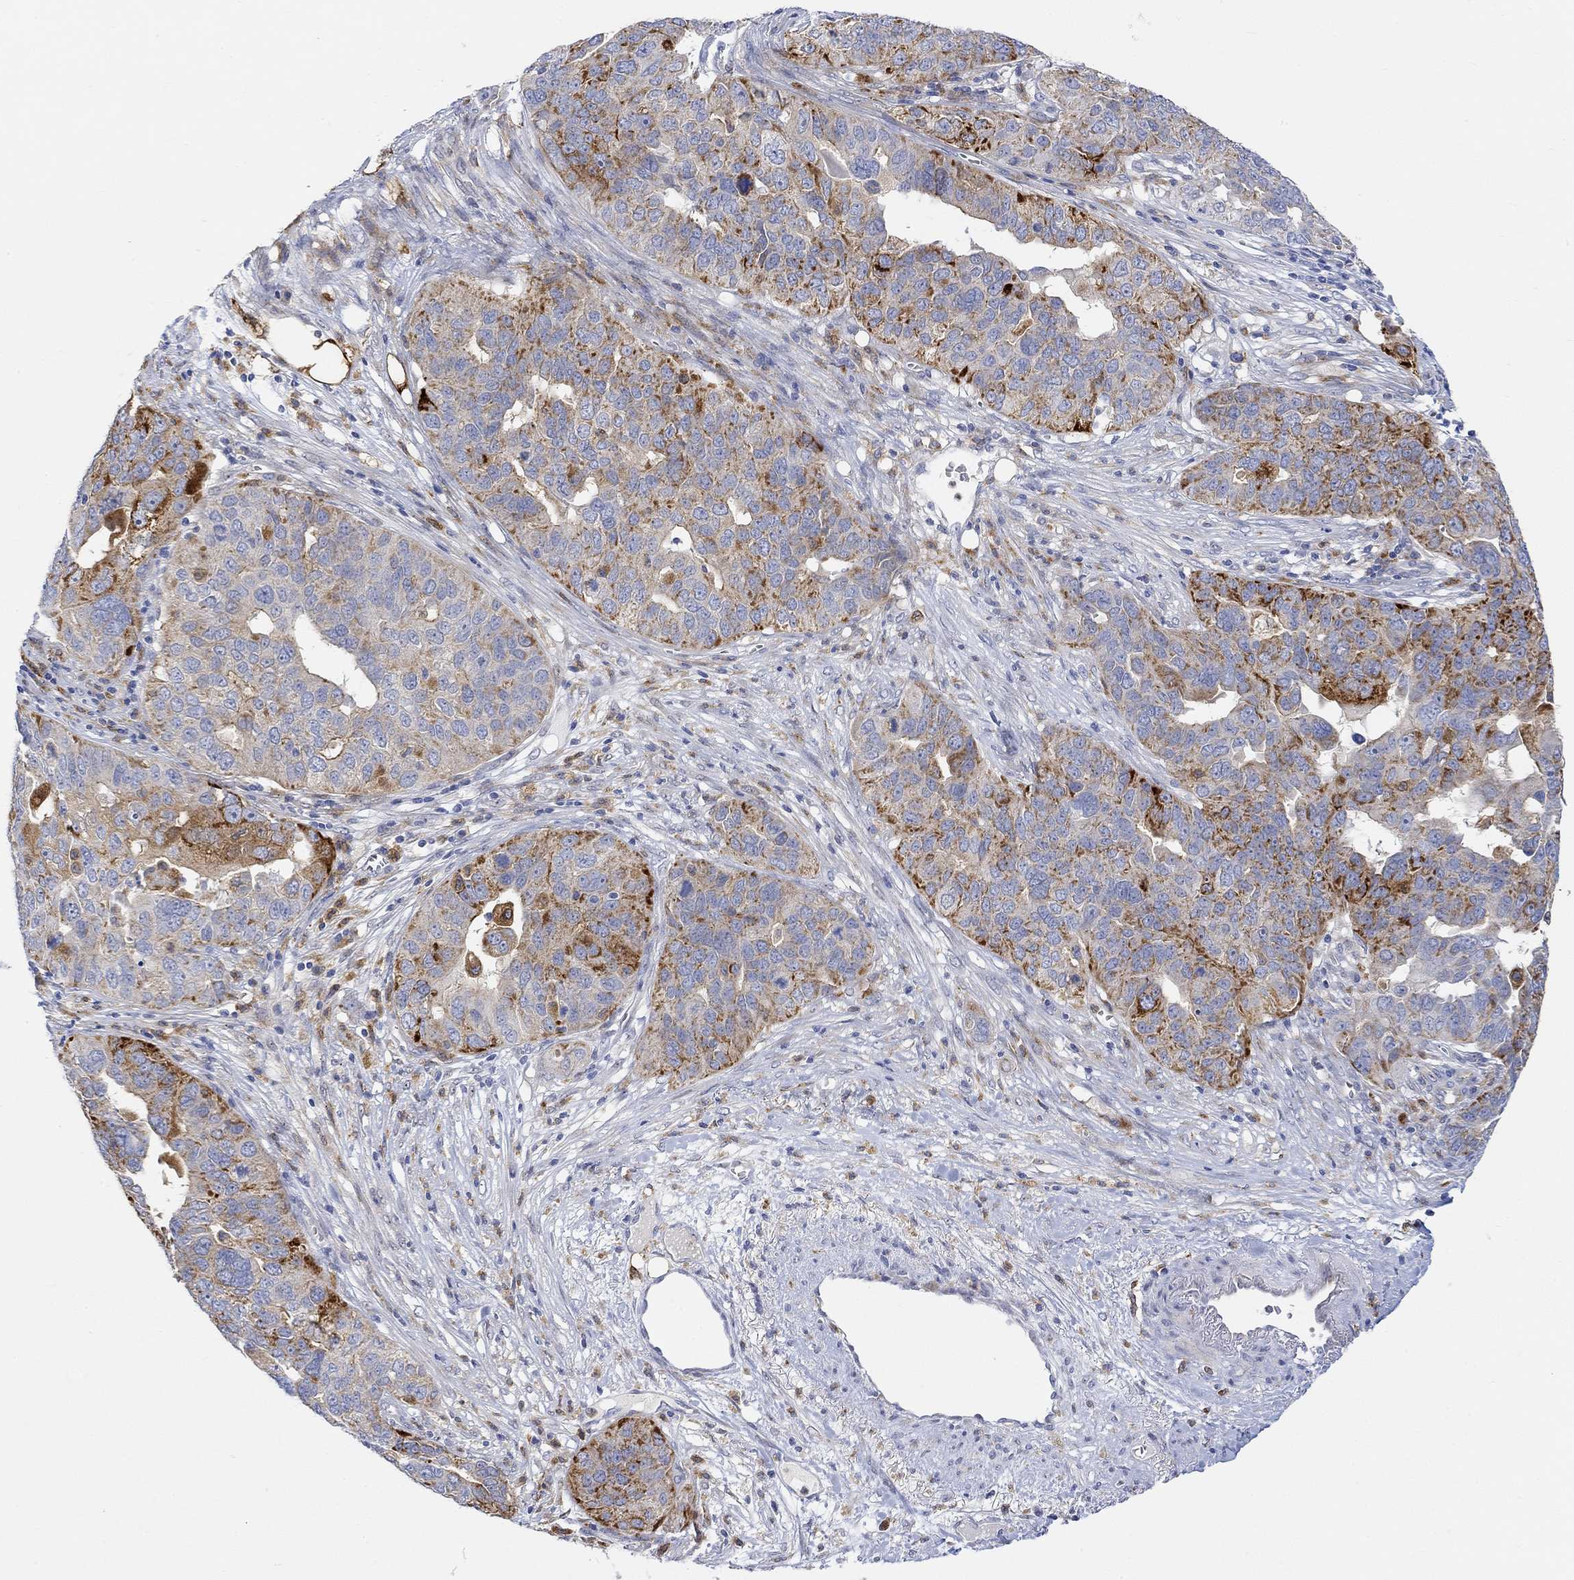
{"staining": {"intensity": "strong", "quantity": "25%-75%", "location": "cytoplasmic/membranous"}, "tissue": "ovarian cancer", "cell_type": "Tumor cells", "image_type": "cancer", "snomed": [{"axis": "morphology", "description": "Carcinoma, endometroid"}, {"axis": "topography", "description": "Soft tissue"}, {"axis": "topography", "description": "Ovary"}], "caption": "Immunohistochemical staining of ovarian cancer exhibits high levels of strong cytoplasmic/membranous protein positivity in approximately 25%-75% of tumor cells. (IHC, brightfield microscopy, high magnification).", "gene": "ACSL1", "patient": {"sex": "female", "age": 52}}